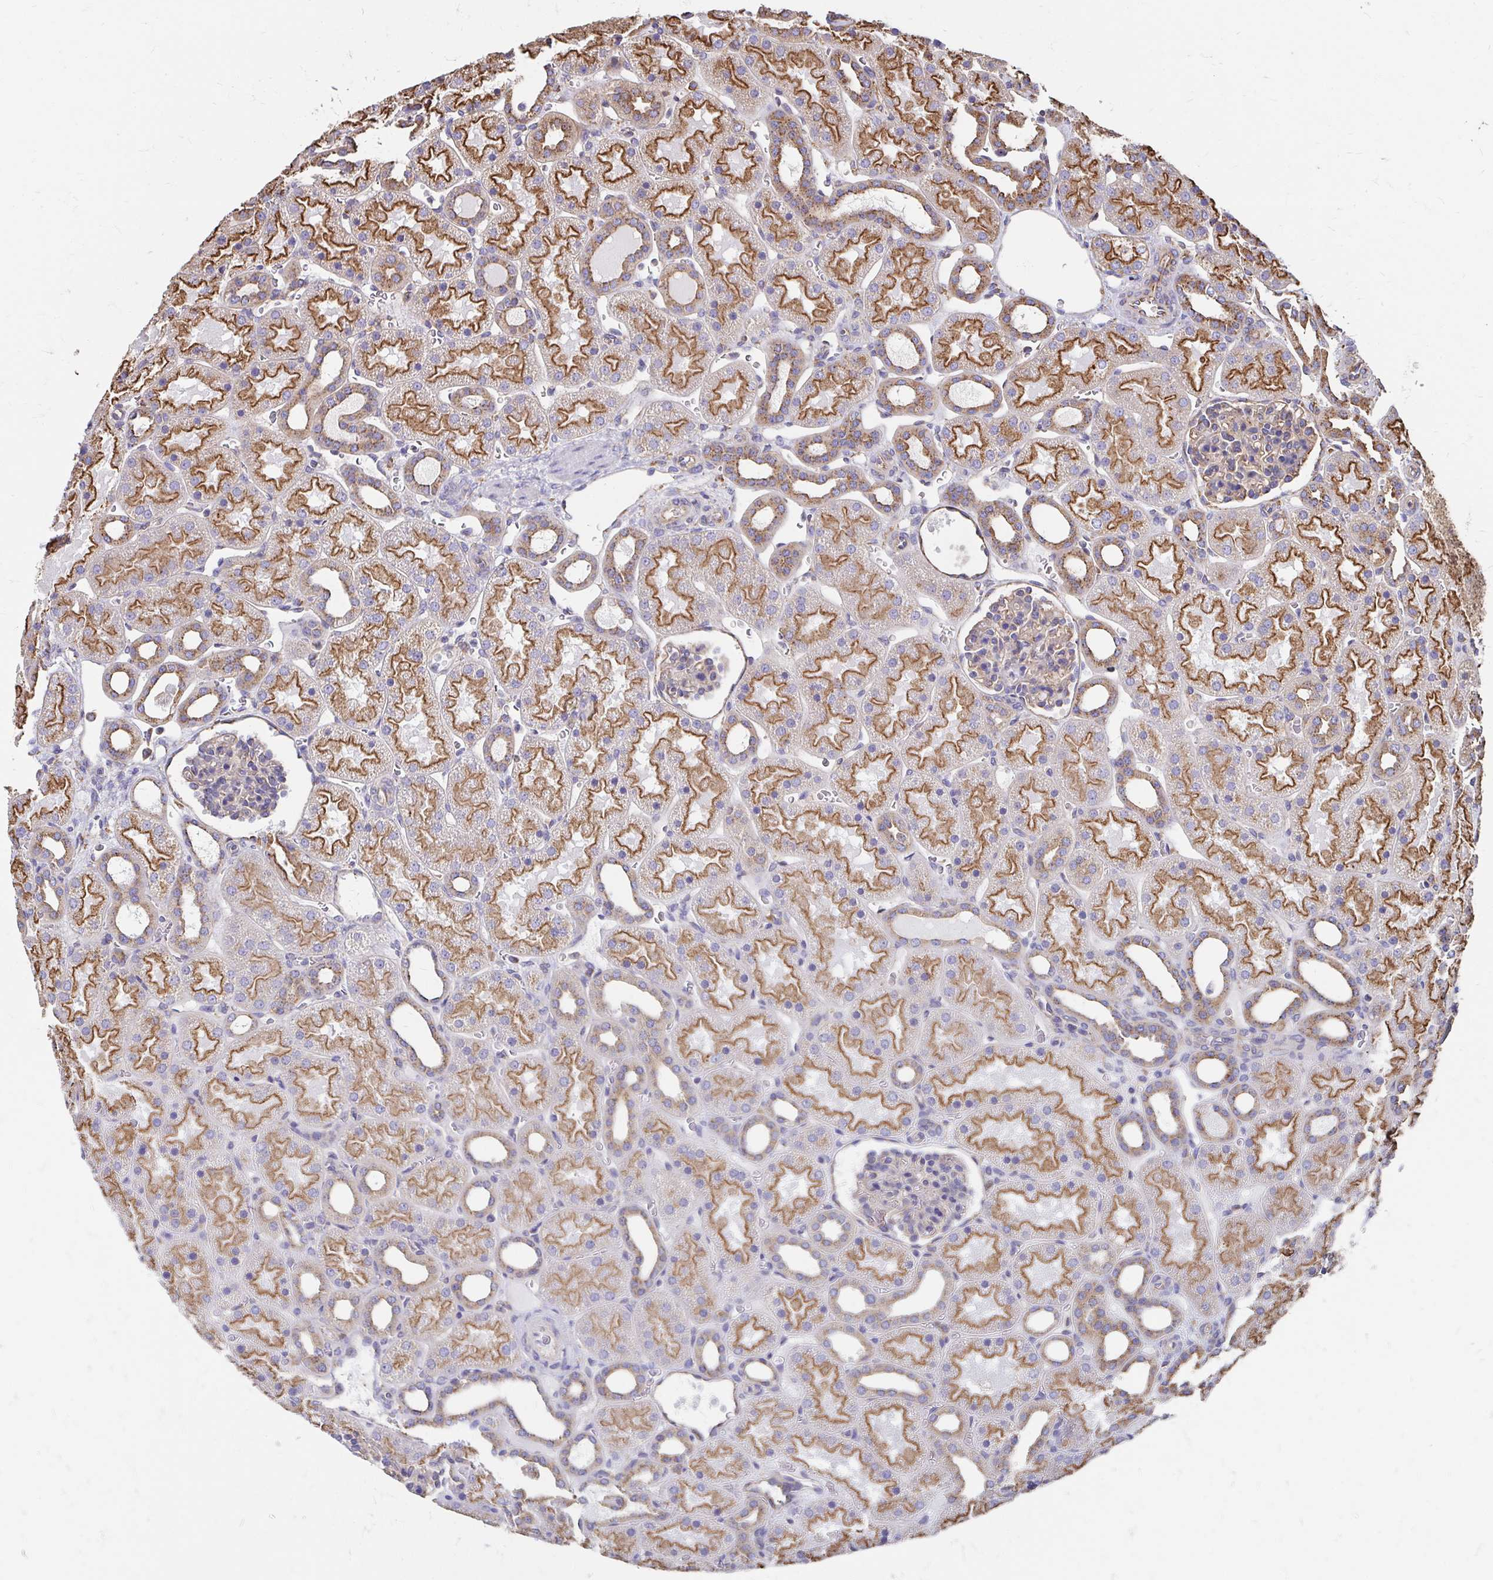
{"staining": {"intensity": "weak", "quantity": "25%-75%", "location": "cytoplasmic/membranous"}, "tissue": "kidney", "cell_type": "Cells in glomeruli", "image_type": "normal", "snomed": [{"axis": "morphology", "description": "Normal tissue, NOS"}, {"axis": "topography", "description": "Kidney"}], "caption": "This micrograph displays normal kidney stained with immunohistochemistry to label a protein in brown. The cytoplasmic/membranous of cells in glomeruli show weak positivity for the protein. Nuclei are counter-stained blue.", "gene": "CLTC", "patient": {"sex": "male", "age": 2}}